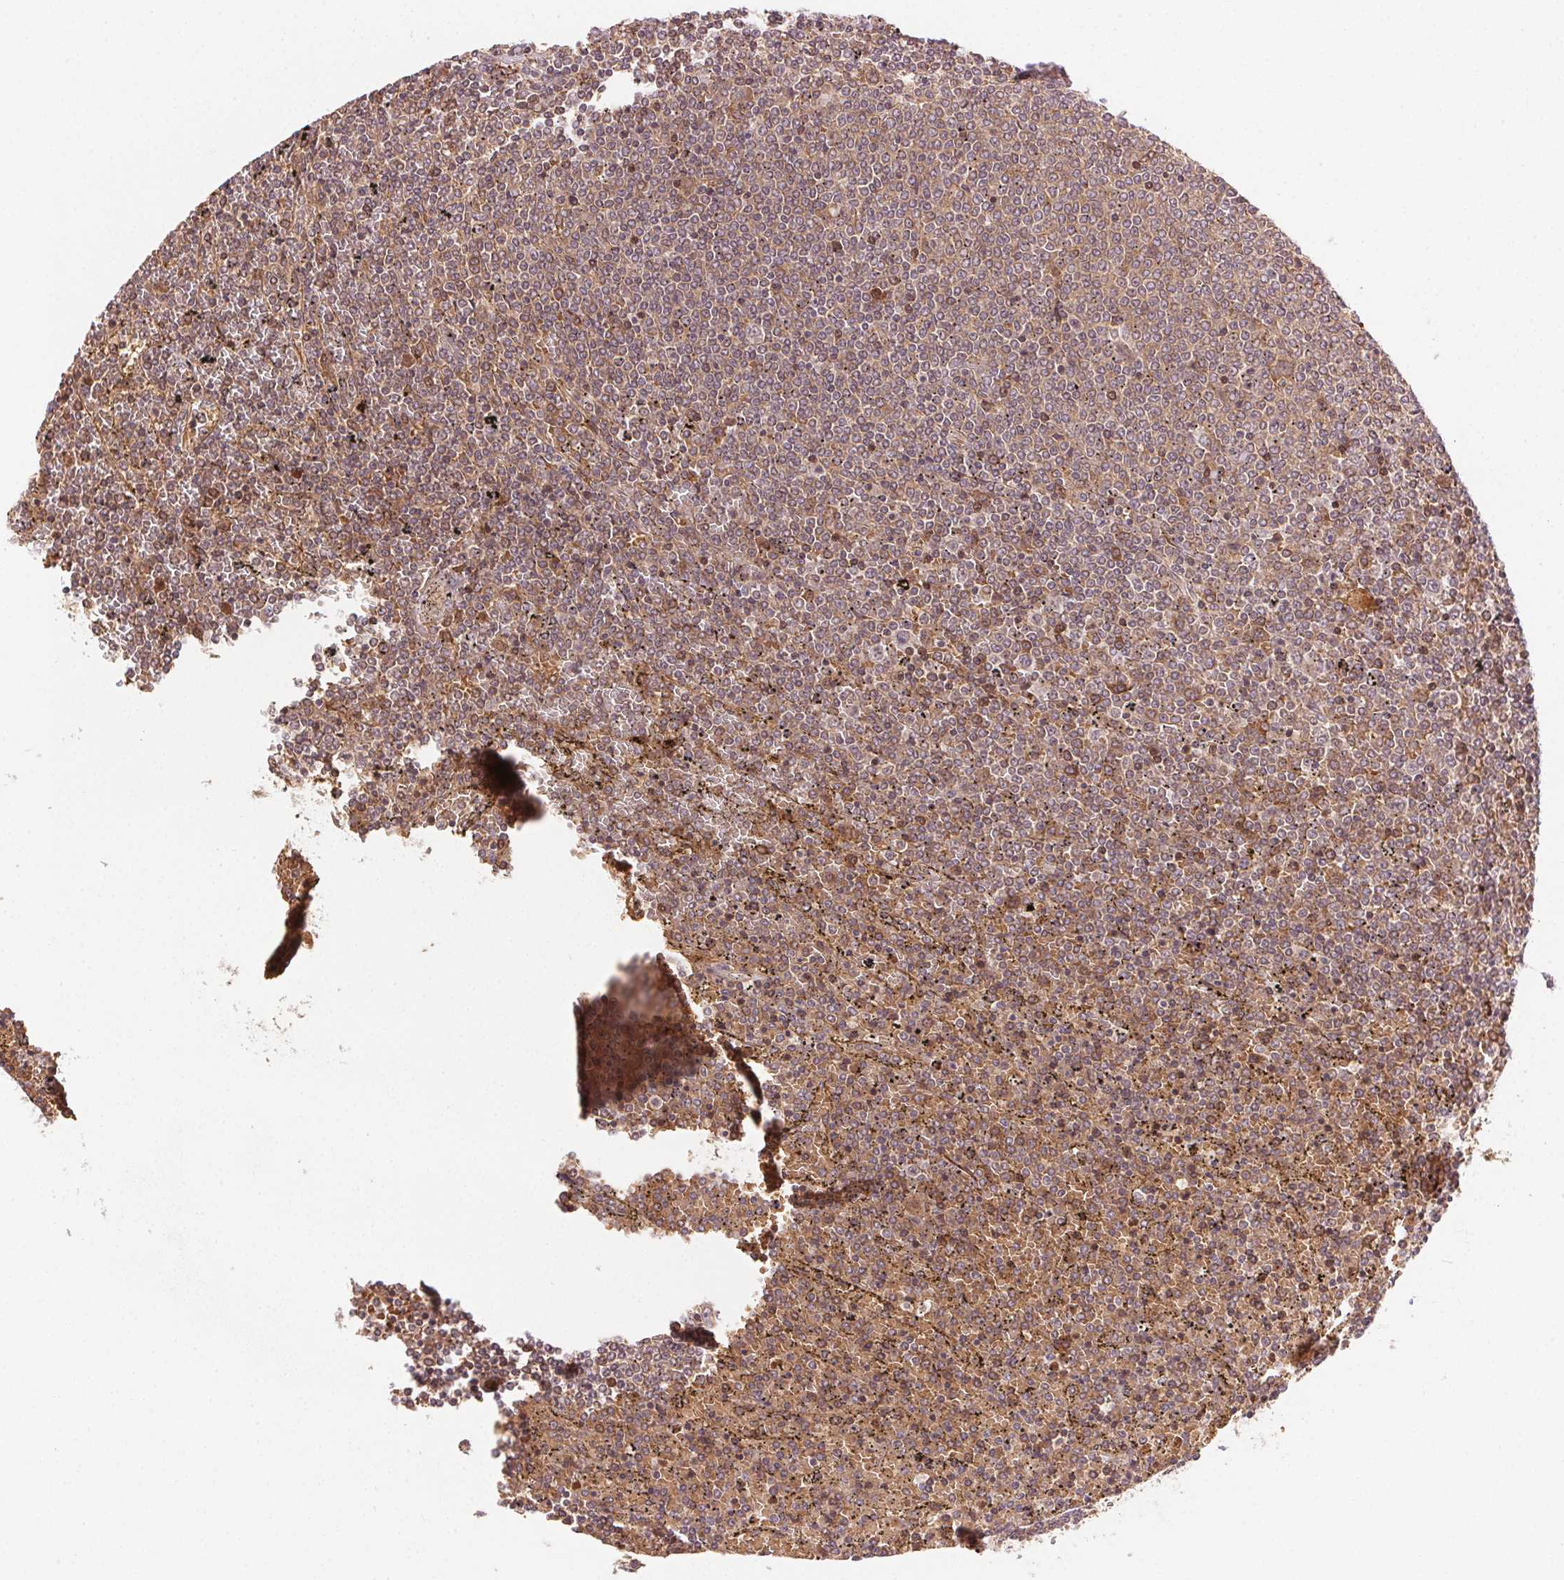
{"staining": {"intensity": "moderate", "quantity": ">75%", "location": "cytoplasmic/membranous"}, "tissue": "lymphoma", "cell_type": "Tumor cells", "image_type": "cancer", "snomed": [{"axis": "morphology", "description": "Malignant lymphoma, non-Hodgkin's type, Low grade"}, {"axis": "topography", "description": "Spleen"}], "caption": "Malignant lymphoma, non-Hodgkin's type (low-grade) was stained to show a protein in brown. There is medium levels of moderate cytoplasmic/membranous positivity in about >75% of tumor cells.", "gene": "KLHL15", "patient": {"sex": "female", "age": 77}}